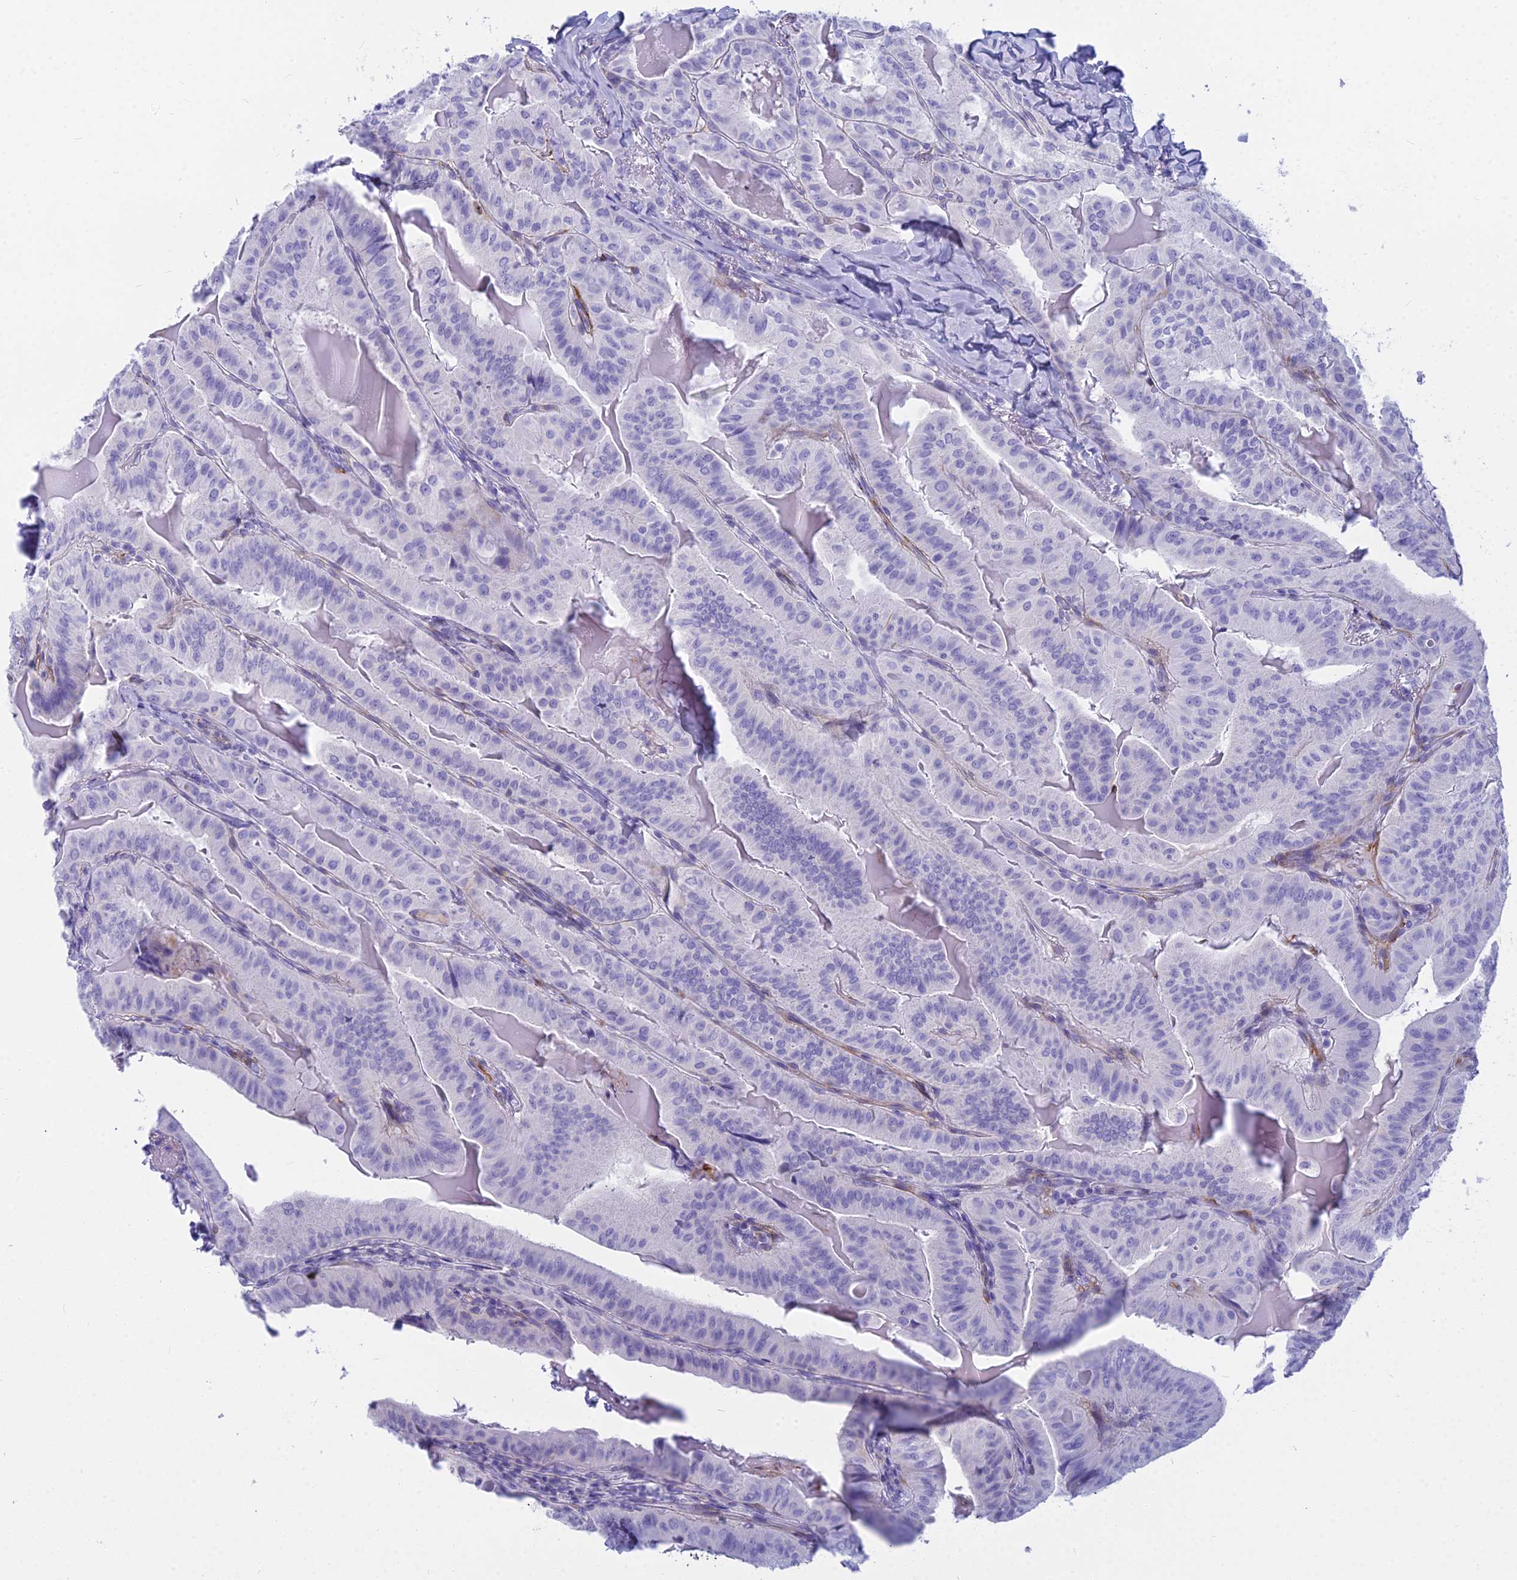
{"staining": {"intensity": "negative", "quantity": "none", "location": "none"}, "tissue": "thyroid cancer", "cell_type": "Tumor cells", "image_type": "cancer", "snomed": [{"axis": "morphology", "description": "Papillary adenocarcinoma, NOS"}, {"axis": "topography", "description": "Thyroid gland"}], "caption": "High magnification brightfield microscopy of thyroid papillary adenocarcinoma stained with DAB (brown) and counterstained with hematoxylin (blue): tumor cells show no significant expression. (Immunohistochemistry, brightfield microscopy, high magnification).", "gene": "EVI2A", "patient": {"sex": "female", "age": 68}}